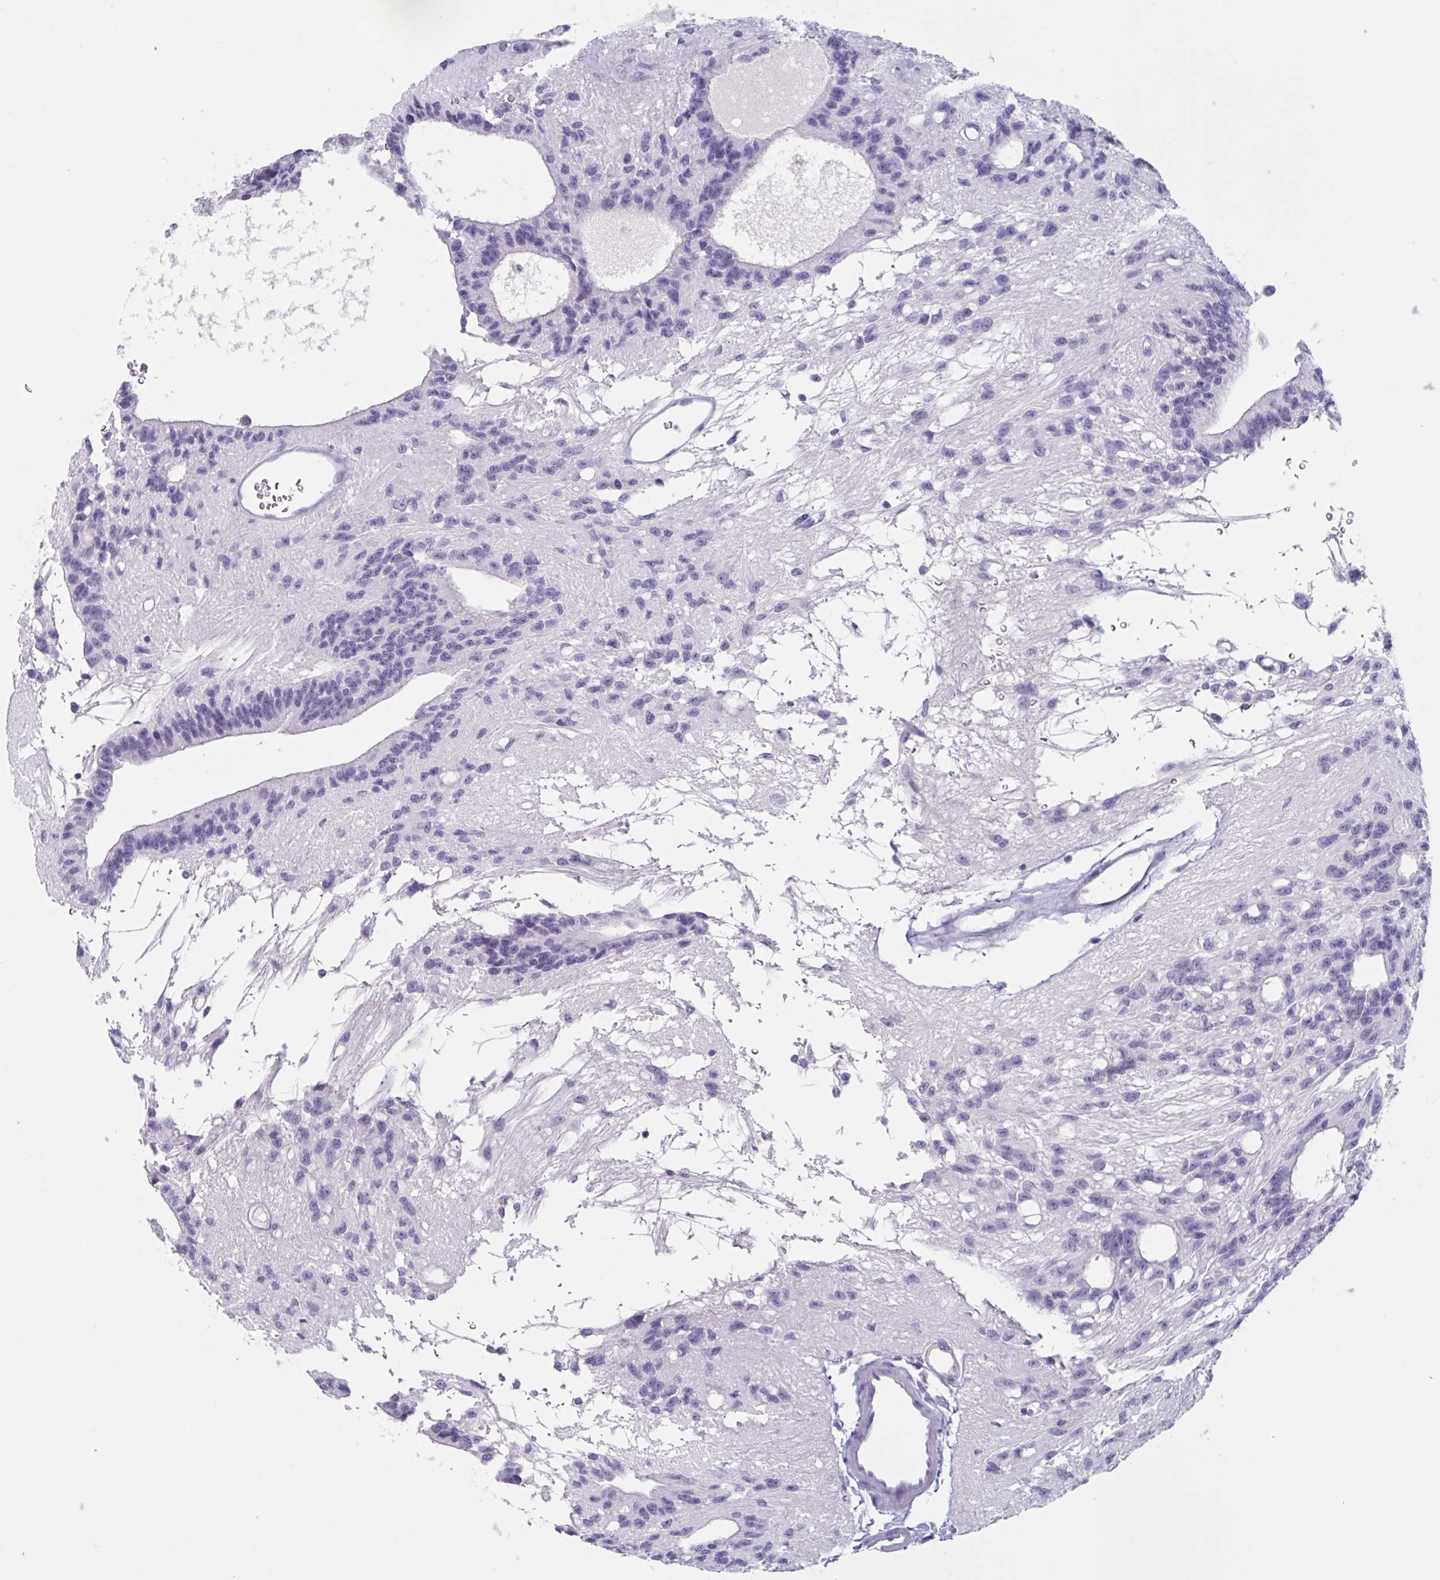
{"staining": {"intensity": "negative", "quantity": "none", "location": "none"}, "tissue": "glioma", "cell_type": "Tumor cells", "image_type": "cancer", "snomed": [{"axis": "morphology", "description": "Glioma, malignant, Low grade"}, {"axis": "topography", "description": "Brain"}], "caption": "Immunohistochemical staining of human malignant glioma (low-grade) shows no significant staining in tumor cells. The staining was performed using DAB to visualize the protein expression in brown, while the nuclei were stained in blue with hematoxylin (Magnification: 20x).", "gene": "NDUFC2", "patient": {"sex": "male", "age": 31}}